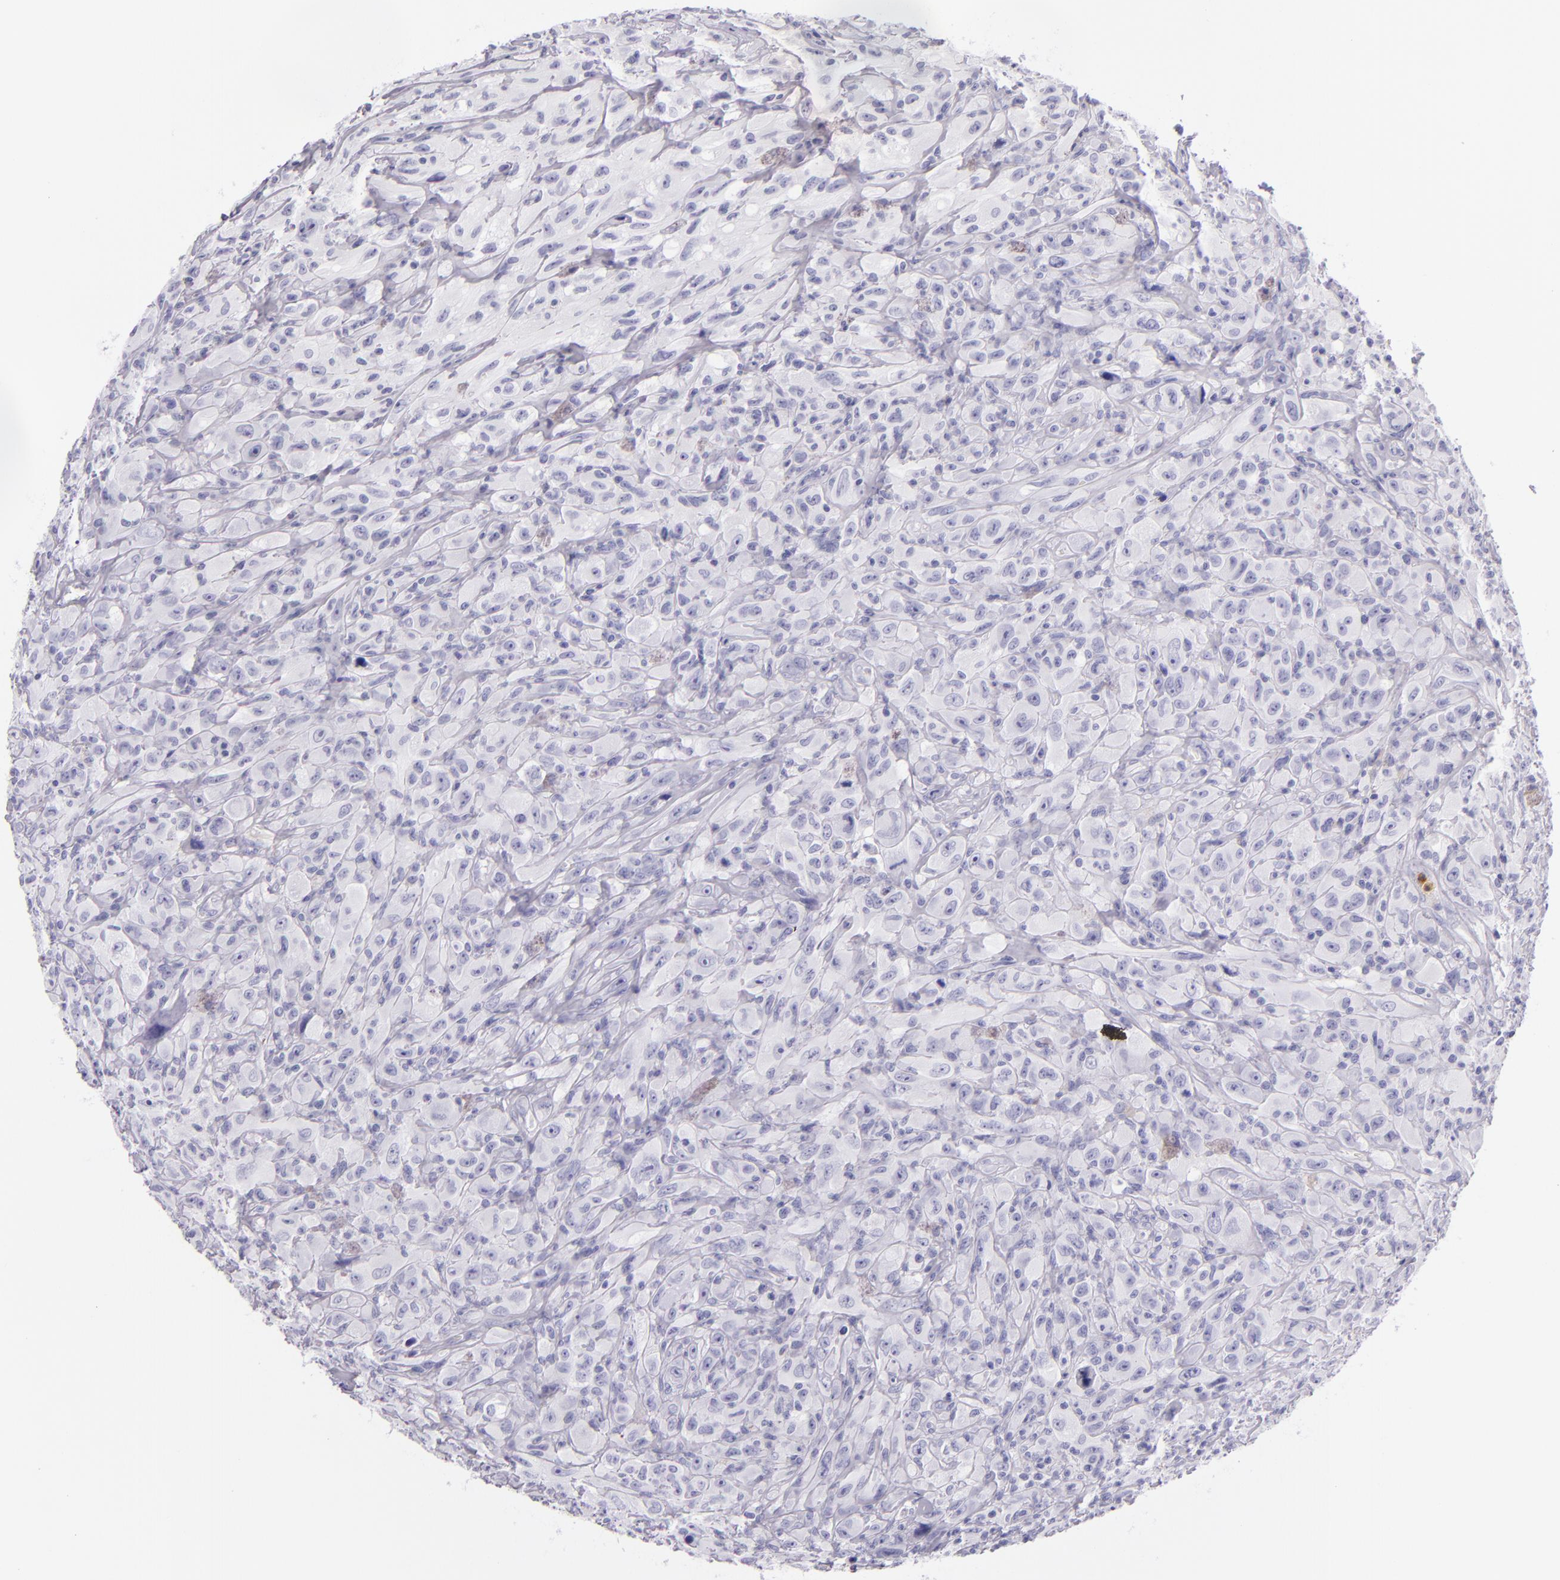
{"staining": {"intensity": "negative", "quantity": "none", "location": "none"}, "tissue": "glioma", "cell_type": "Tumor cells", "image_type": "cancer", "snomed": [{"axis": "morphology", "description": "Glioma, malignant, High grade"}, {"axis": "topography", "description": "Brain"}], "caption": "Immunohistochemistry (IHC) photomicrograph of human high-grade glioma (malignant) stained for a protein (brown), which shows no positivity in tumor cells.", "gene": "CEACAM1", "patient": {"sex": "male", "age": 48}}